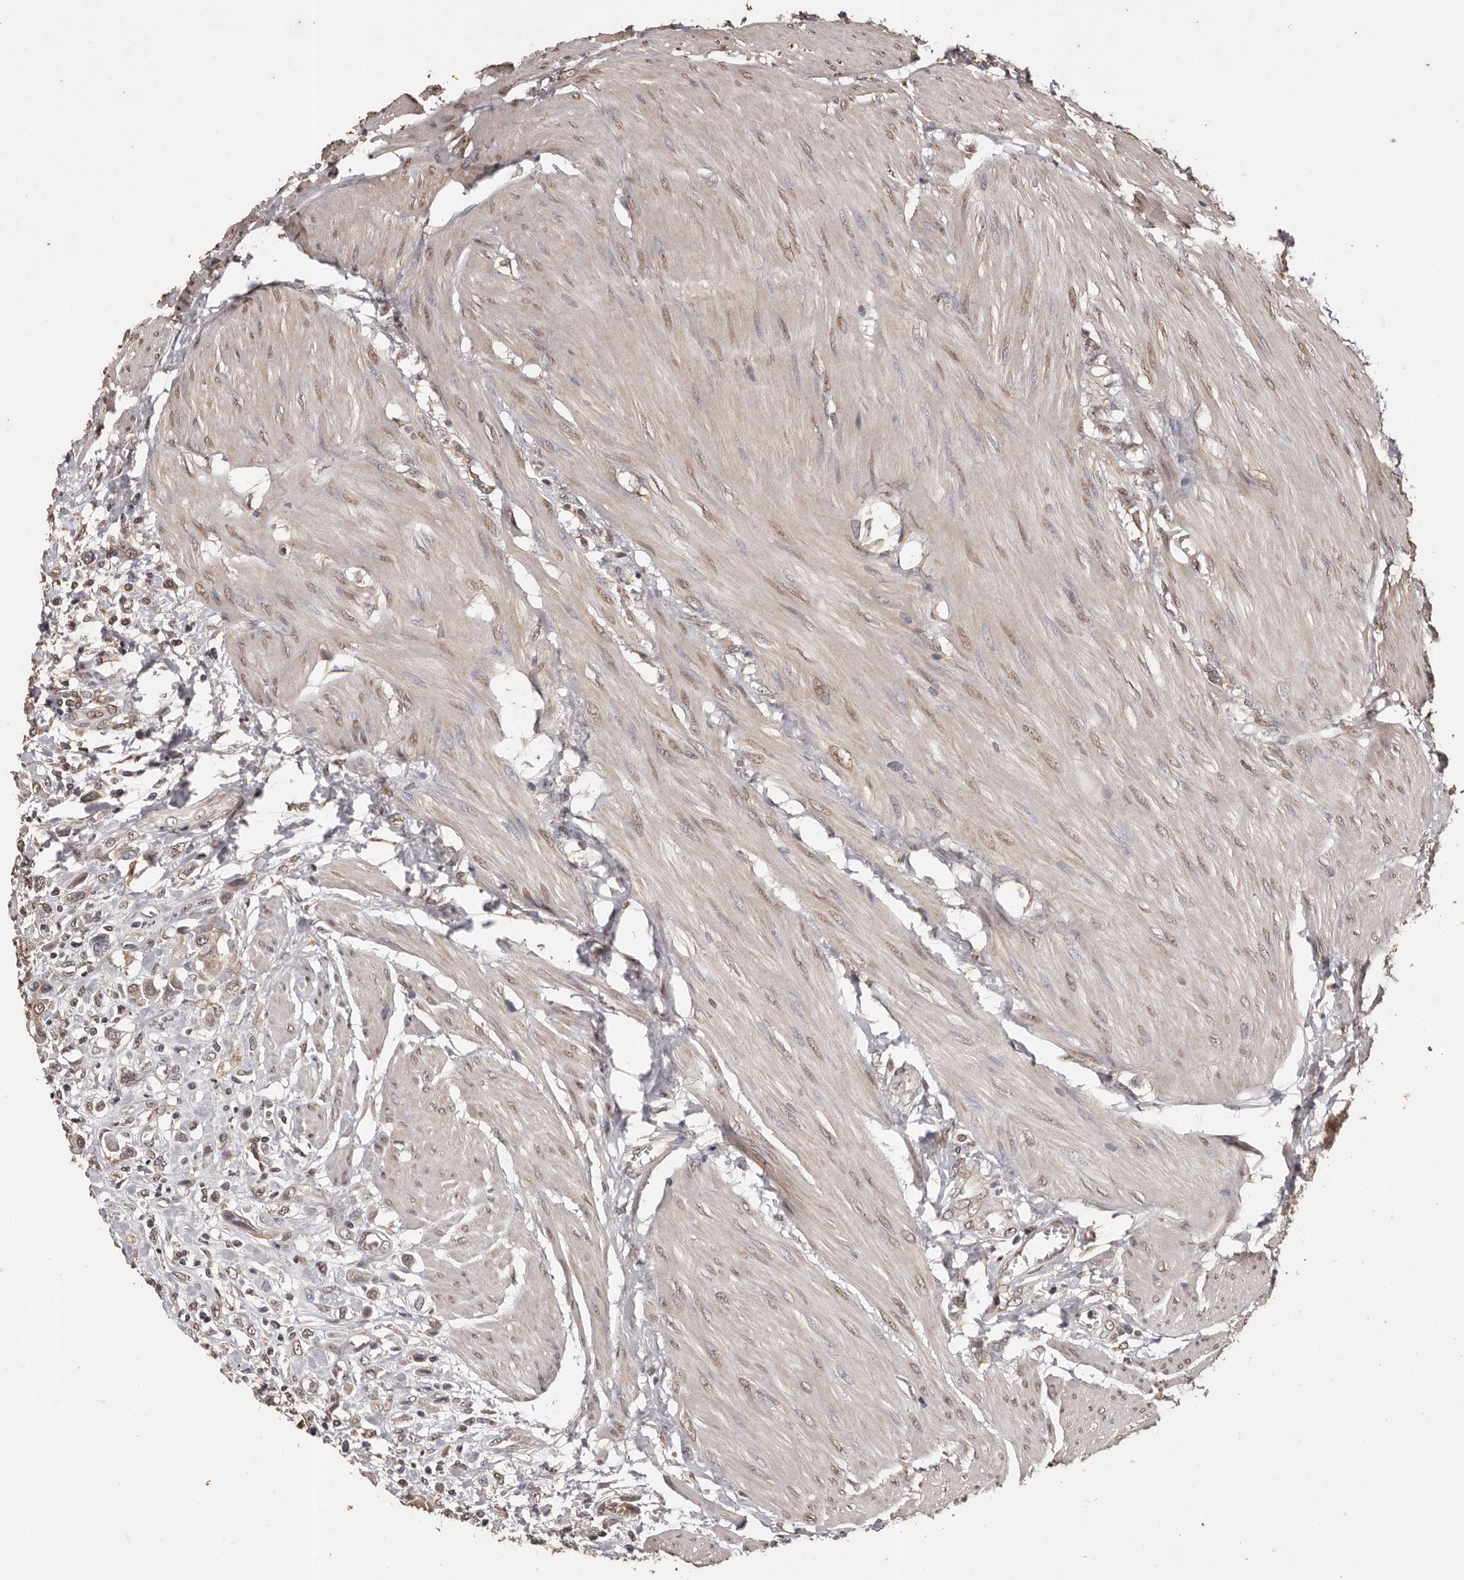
{"staining": {"intensity": "weak", "quantity": ">75%", "location": "cytoplasmic/membranous,nuclear"}, "tissue": "urothelial cancer", "cell_type": "Tumor cells", "image_type": "cancer", "snomed": [{"axis": "morphology", "description": "Urothelial carcinoma, High grade"}, {"axis": "topography", "description": "Urinary bladder"}], "caption": "Urothelial carcinoma (high-grade) stained with a brown dye demonstrates weak cytoplasmic/membranous and nuclear positive positivity in approximately >75% of tumor cells.", "gene": "NAV1", "patient": {"sex": "male", "age": 50}}